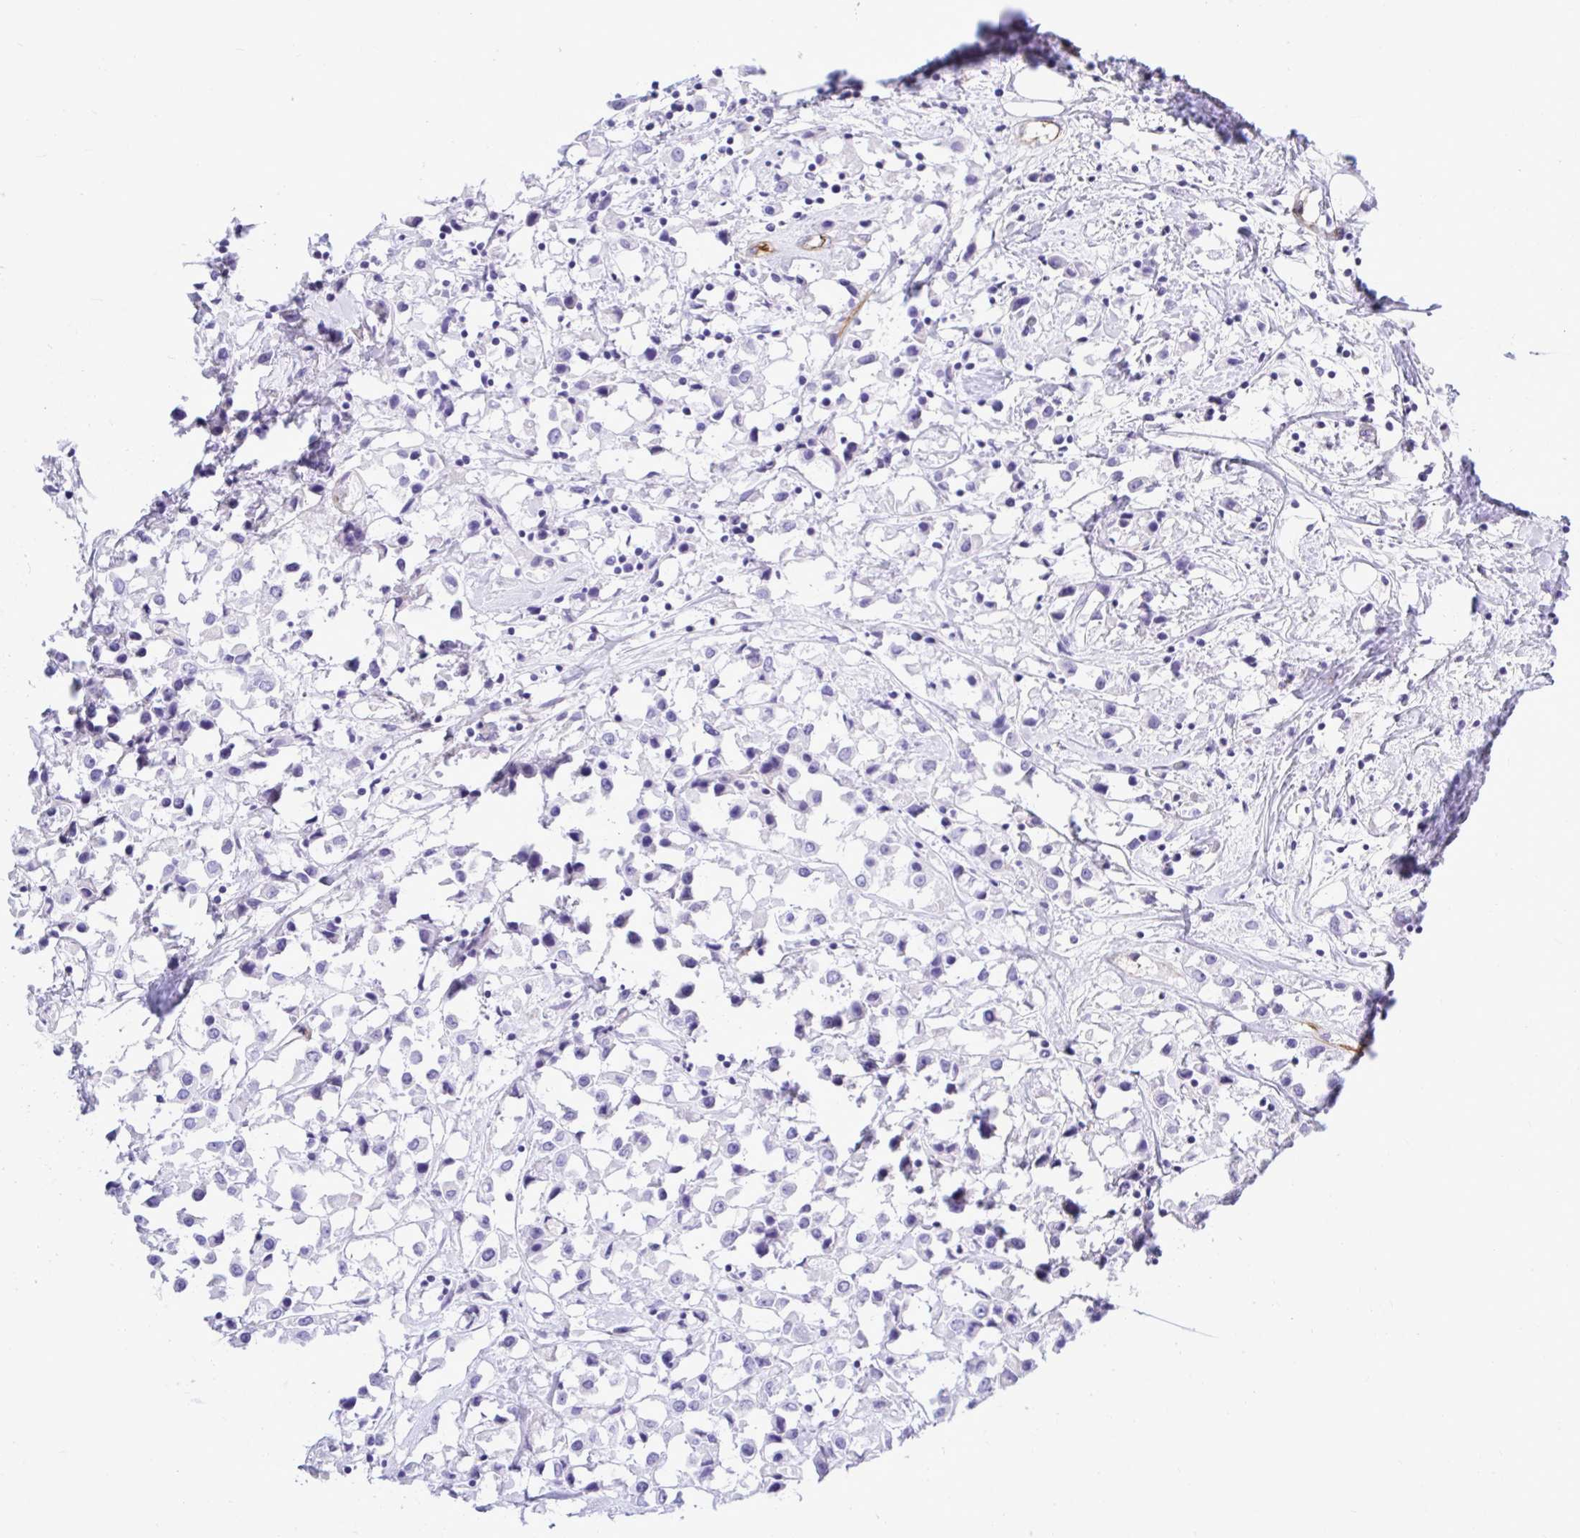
{"staining": {"intensity": "negative", "quantity": "none", "location": "none"}, "tissue": "breast cancer", "cell_type": "Tumor cells", "image_type": "cancer", "snomed": [{"axis": "morphology", "description": "Duct carcinoma"}, {"axis": "topography", "description": "Breast"}], "caption": "High magnification brightfield microscopy of breast cancer stained with DAB (3,3'-diaminobenzidine) (brown) and counterstained with hematoxylin (blue): tumor cells show no significant staining.", "gene": "ABCG2", "patient": {"sex": "female", "age": 61}}